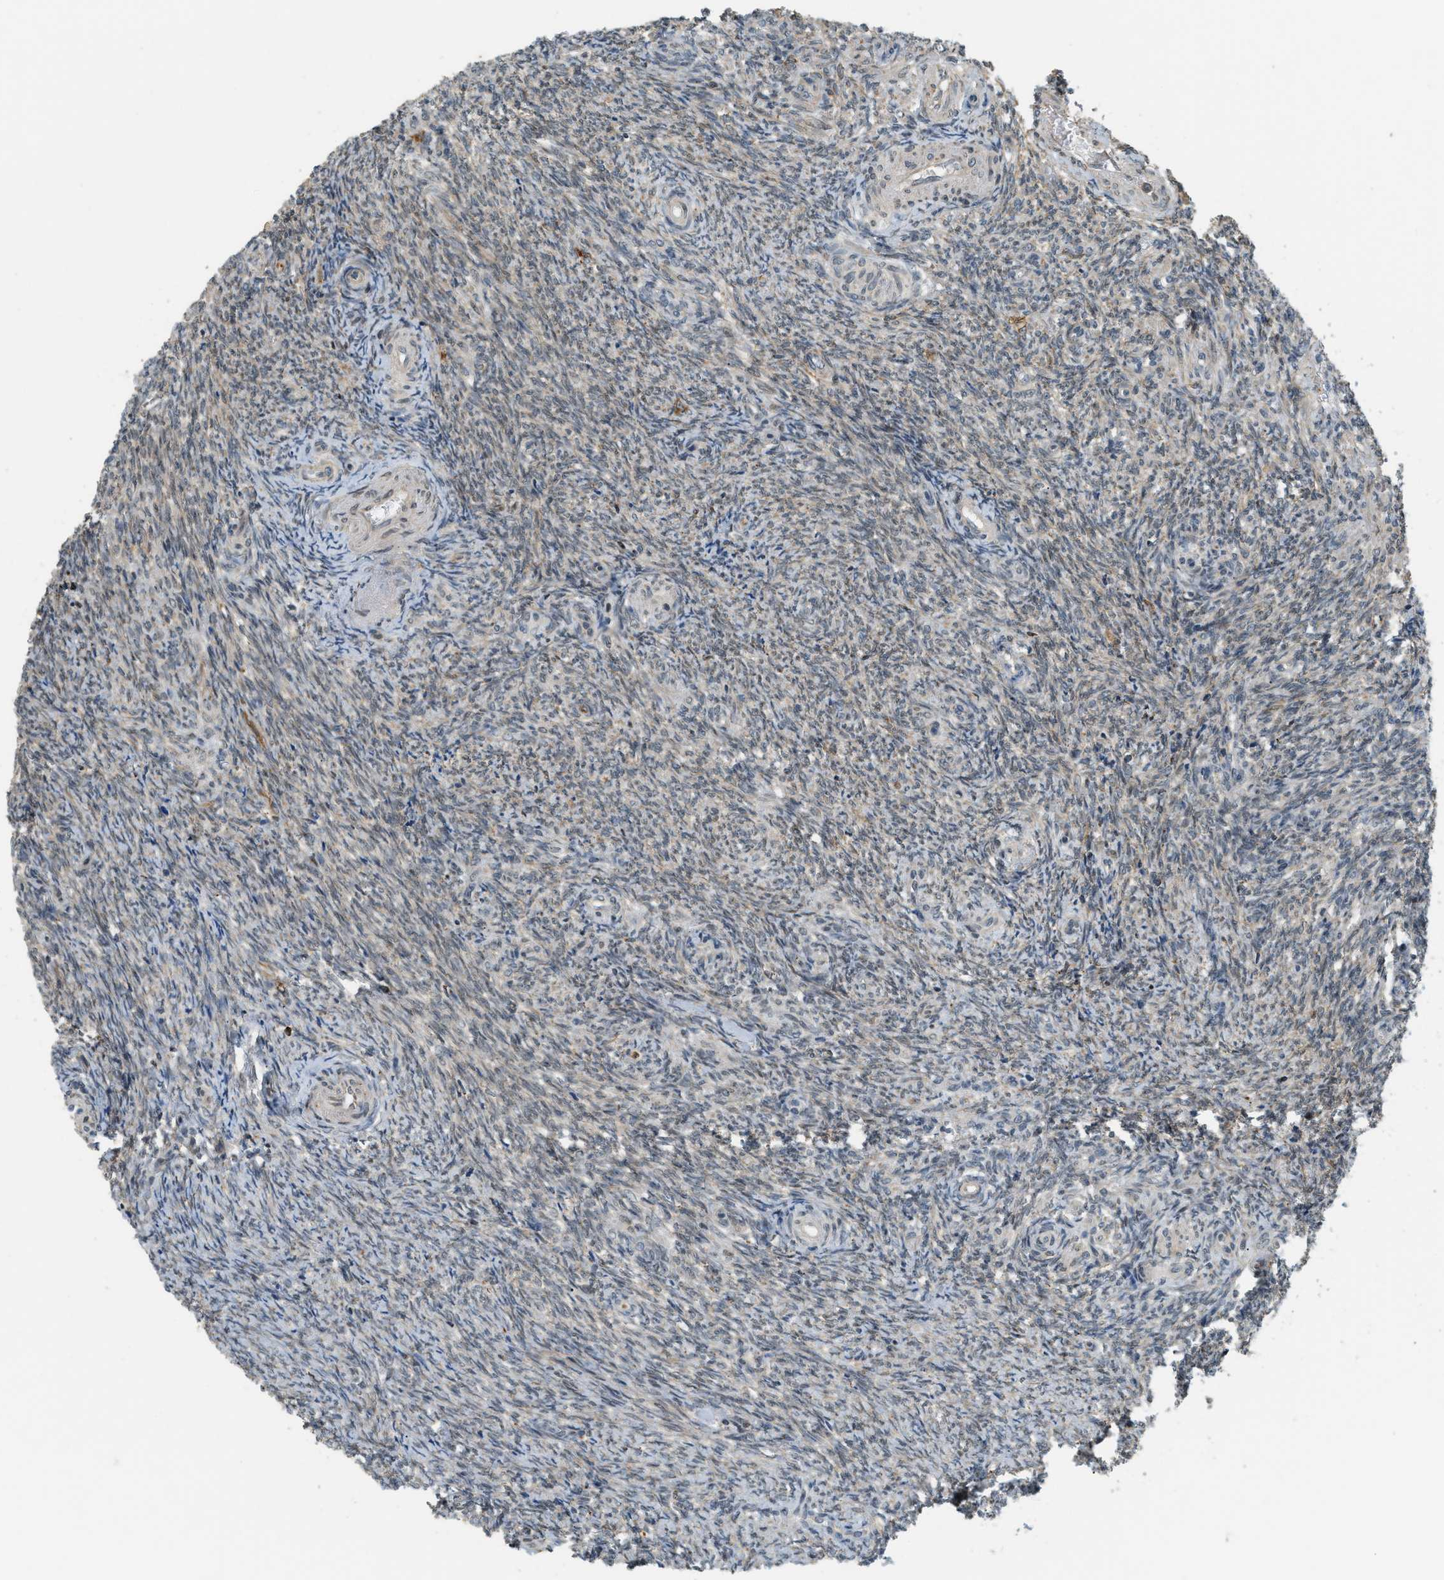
{"staining": {"intensity": "strong", "quantity": ">75%", "location": "cytoplasmic/membranous"}, "tissue": "ovary", "cell_type": "Follicle cells", "image_type": "normal", "snomed": [{"axis": "morphology", "description": "Normal tissue, NOS"}, {"axis": "topography", "description": "Ovary"}], "caption": "Immunohistochemical staining of normal ovary demonstrates strong cytoplasmic/membranous protein expression in approximately >75% of follicle cells.", "gene": "SEMA4D", "patient": {"sex": "female", "age": 41}}